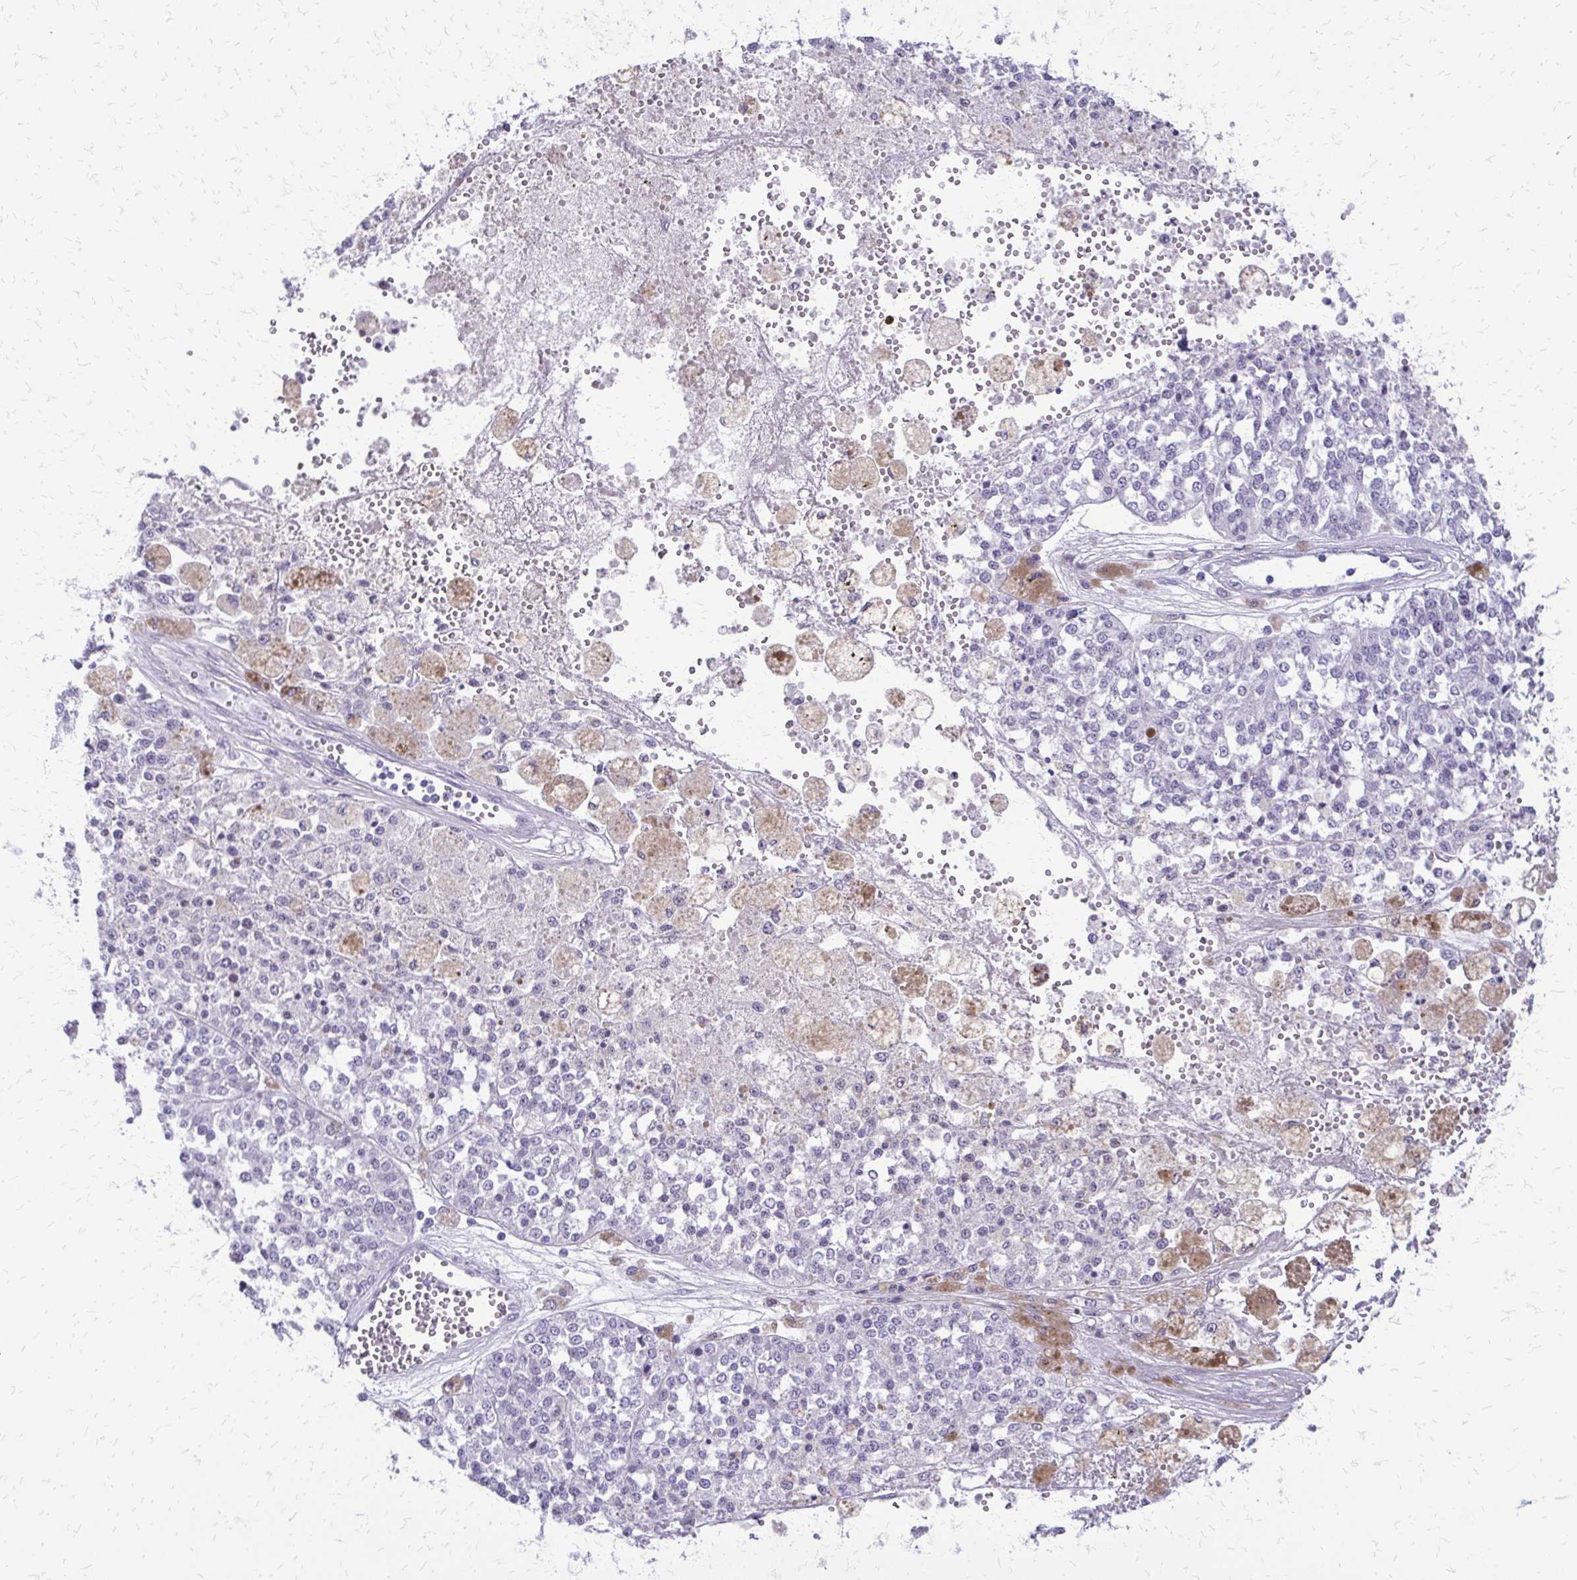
{"staining": {"intensity": "negative", "quantity": "none", "location": "none"}, "tissue": "melanoma", "cell_type": "Tumor cells", "image_type": "cancer", "snomed": [{"axis": "morphology", "description": "Malignant melanoma, Metastatic site"}, {"axis": "topography", "description": "Lymph node"}], "caption": "DAB immunohistochemical staining of human malignant melanoma (metastatic site) shows no significant staining in tumor cells.", "gene": "FAM162B", "patient": {"sex": "female", "age": 64}}